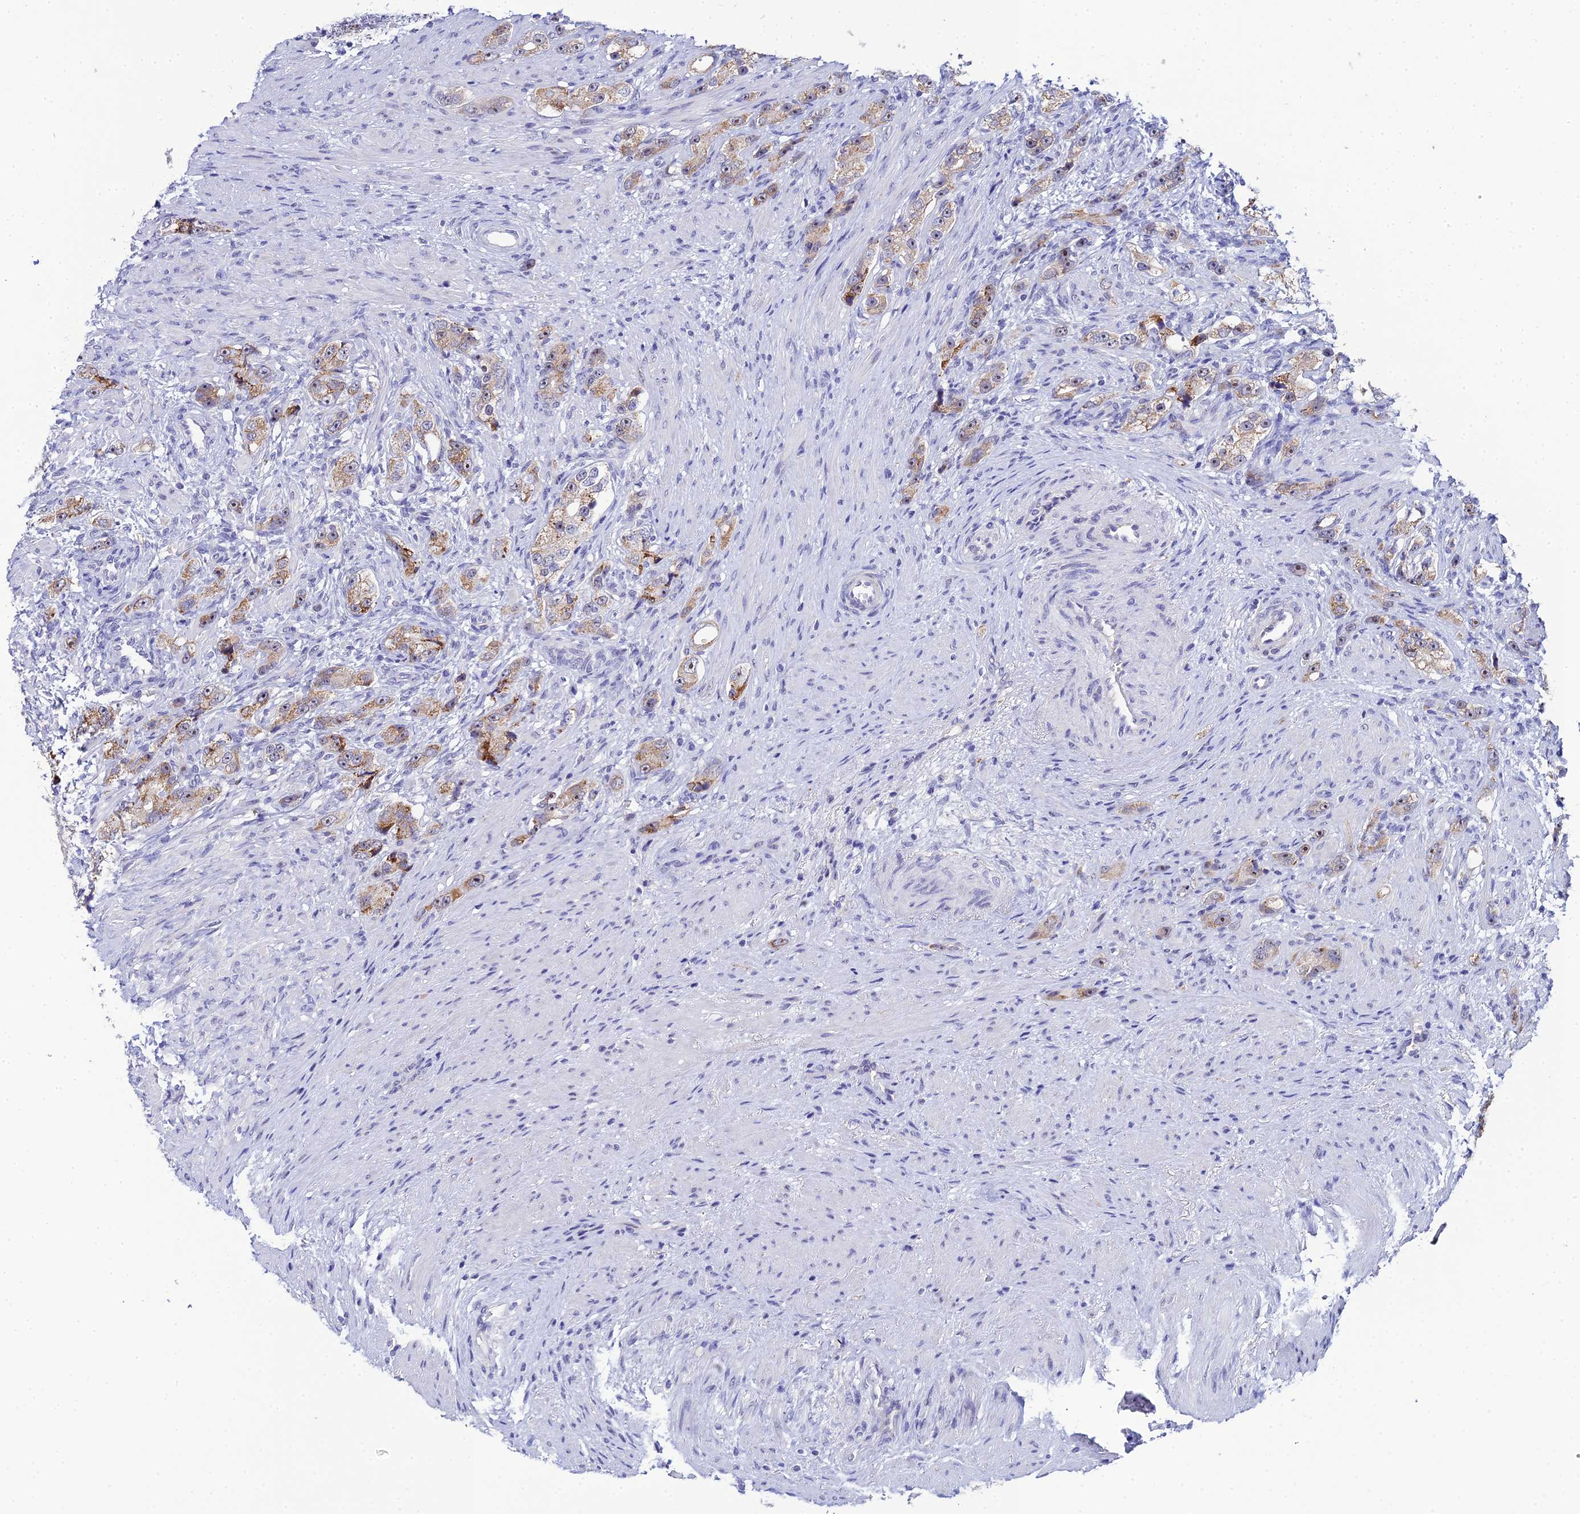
{"staining": {"intensity": "moderate", "quantity": "25%-75%", "location": "cytoplasmic/membranous"}, "tissue": "prostate cancer", "cell_type": "Tumor cells", "image_type": "cancer", "snomed": [{"axis": "morphology", "description": "Adenocarcinoma, High grade"}, {"axis": "topography", "description": "Prostate"}], "caption": "This is an image of immunohistochemistry (IHC) staining of prostate adenocarcinoma (high-grade), which shows moderate staining in the cytoplasmic/membranous of tumor cells.", "gene": "PLPP4", "patient": {"sex": "male", "age": 63}}